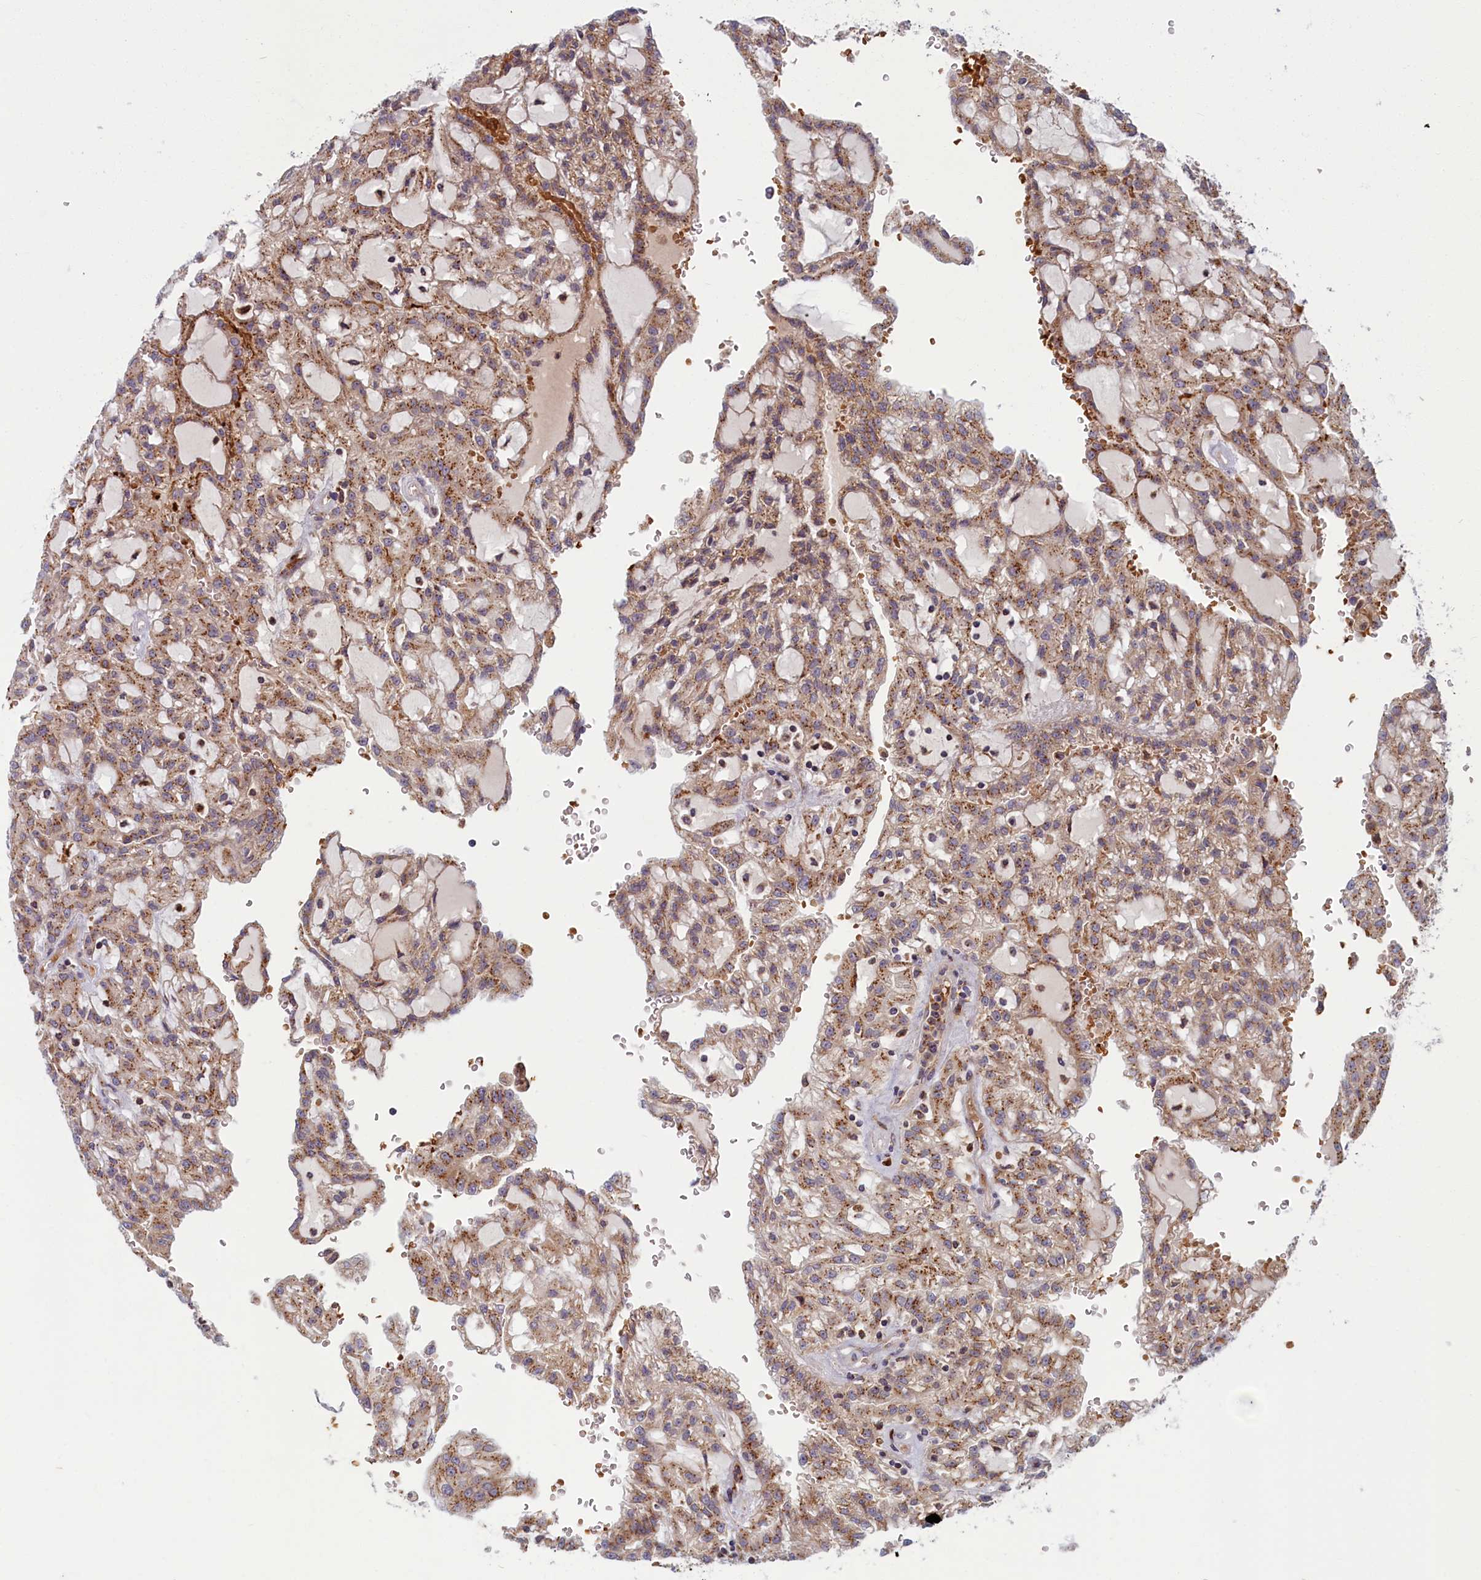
{"staining": {"intensity": "moderate", "quantity": ">75%", "location": "cytoplasmic/membranous"}, "tissue": "renal cancer", "cell_type": "Tumor cells", "image_type": "cancer", "snomed": [{"axis": "morphology", "description": "Adenocarcinoma, NOS"}, {"axis": "topography", "description": "Kidney"}], "caption": "IHC staining of renal adenocarcinoma, which exhibits medium levels of moderate cytoplasmic/membranous positivity in approximately >75% of tumor cells indicating moderate cytoplasmic/membranous protein expression. The staining was performed using DAB (brown) for protein detection and nuclei were counterstained in hematoxylin (blue).", "gene": "BLVRB", "patient": {"sex": "male", "age": 63}}